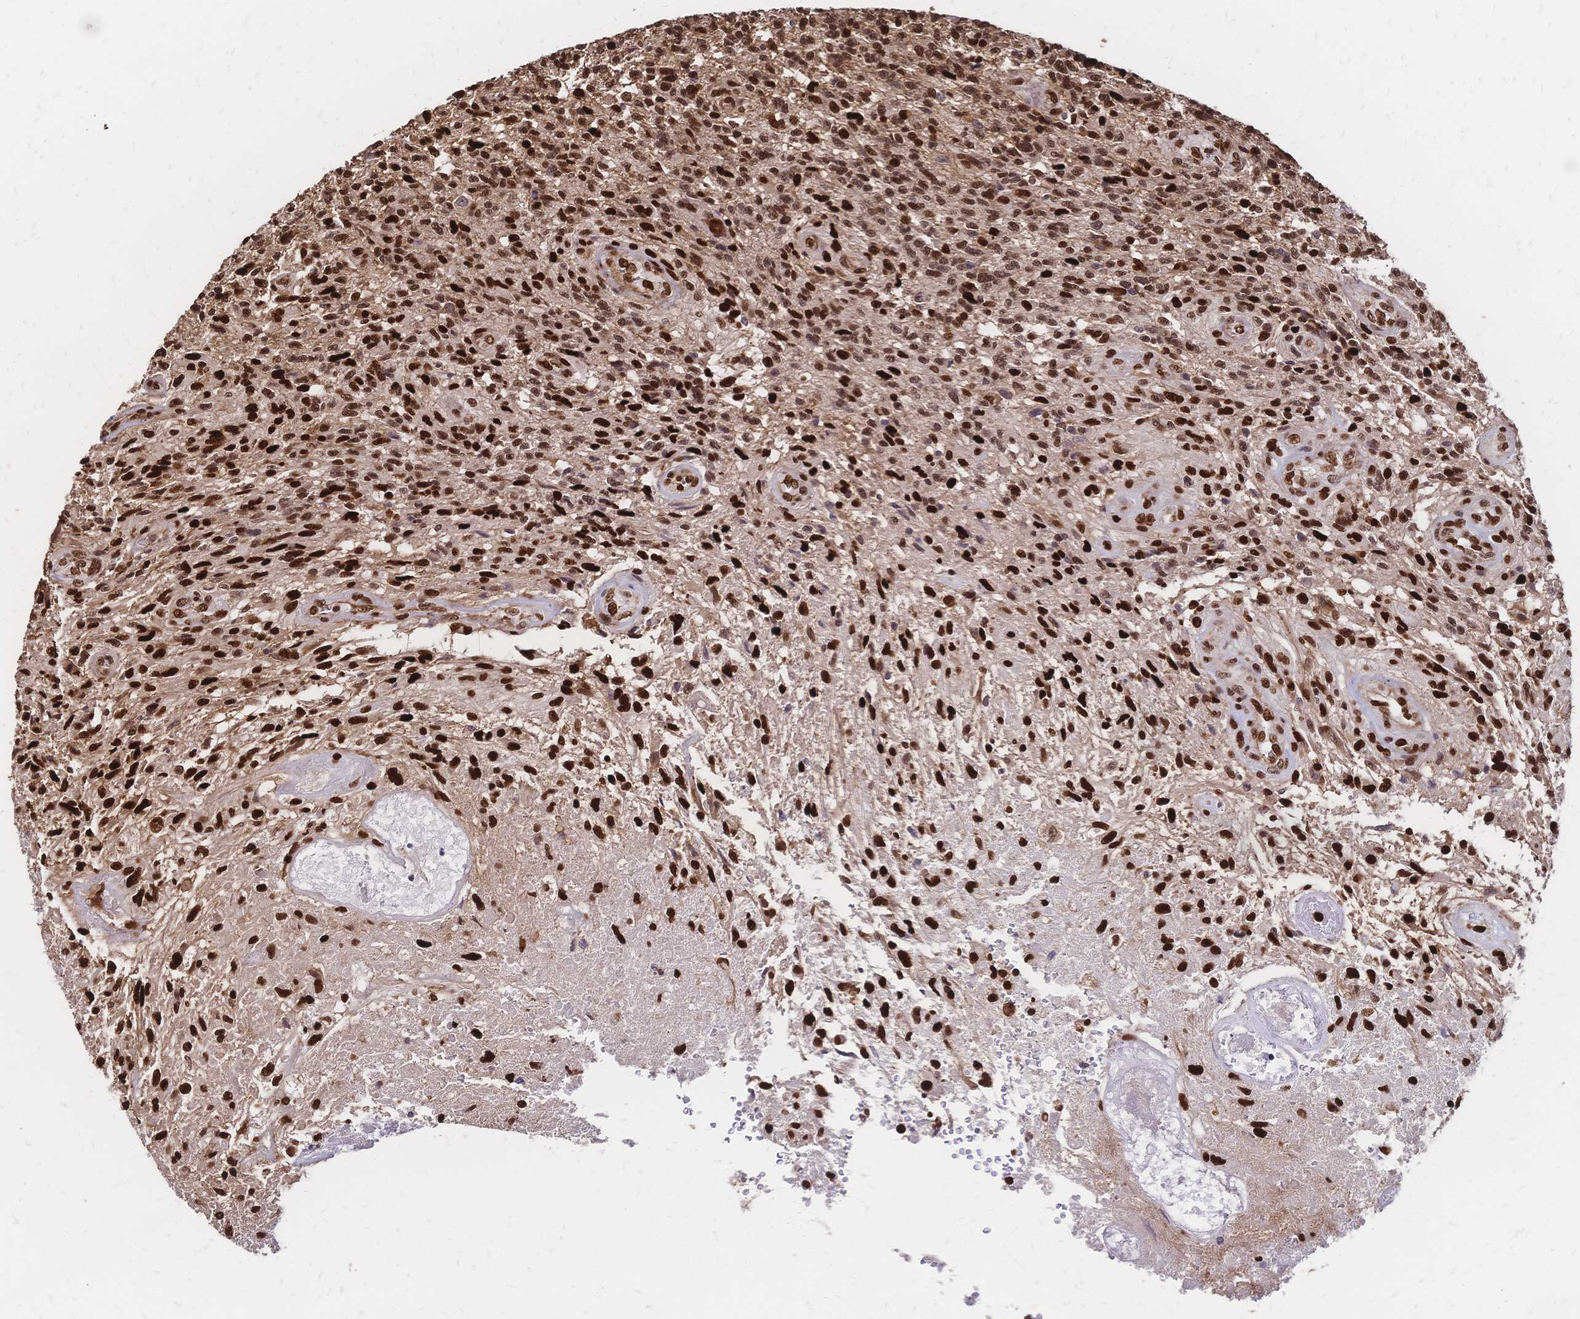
{"staining": {"intensity": "strong", "quantity": ">75%", "location": "nuclear"}, "tissue": "glioma", "cell_type": "Tumor cells", "image_type": "cancer", "snomed": [{"axis": "morphology", "description": "Glioma, malignant, High grade"}, {"axis": "topography", "description": "Brain"}], "caption": "Tumor cells display strong nuclear staining in approximately >75% of cells in malignant high-grade glioma.", "gene": "HDGF", "patient": {"sex": "male", "age": 56}}